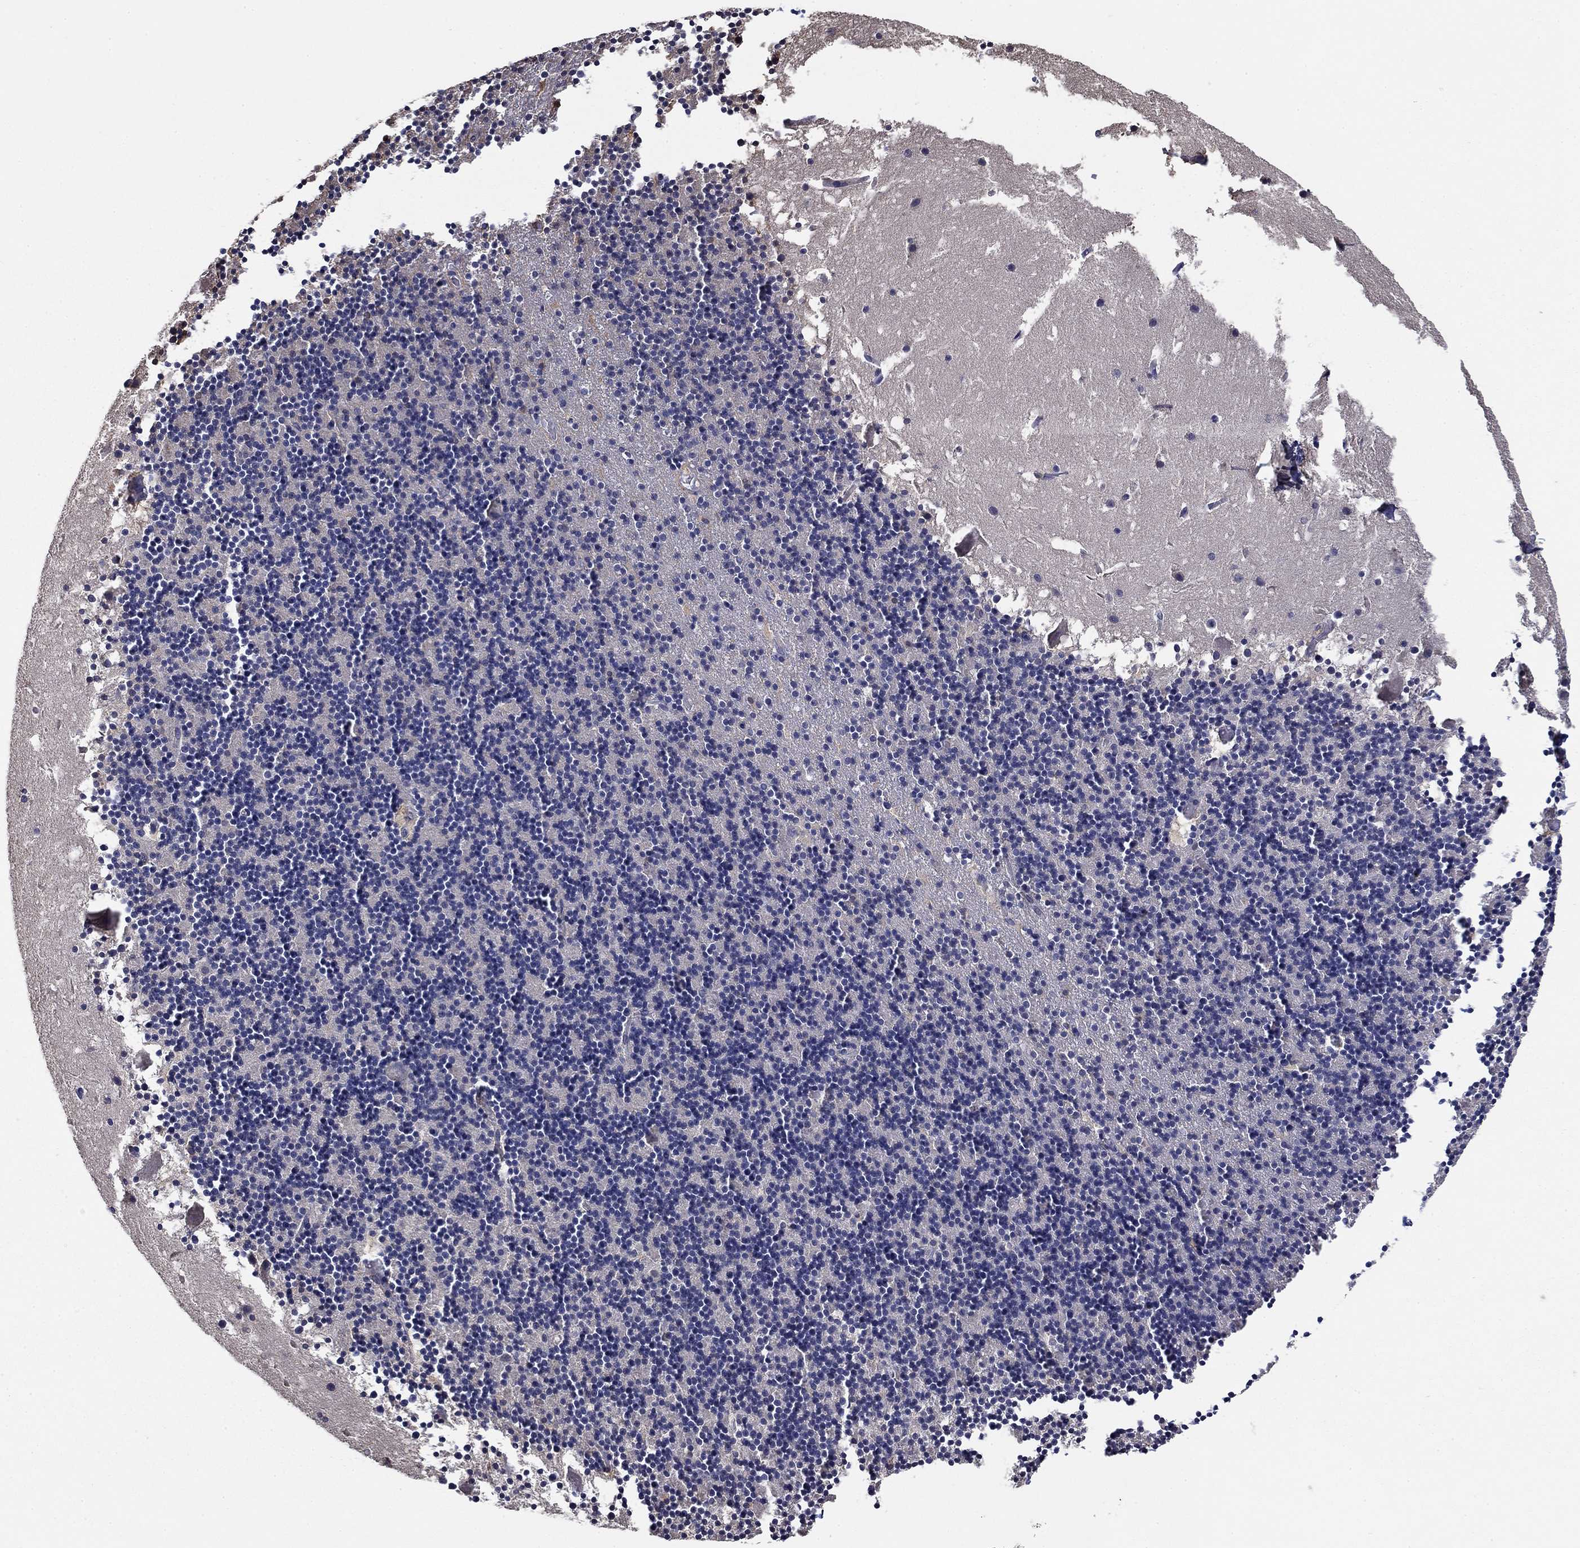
{"staining": {"intensity": "negative", "quantity": "none", "location": "none"}, "tissue": "cerebellum", "cell_type": "Cells in granular layer", "image_type": "normal", "snomed": [{"axis": "morphology", "description": "Normal tissue, NOS"}, {"axis": "topography", "description": "Cerebellum"}], "caption": "Immunohistochemistry histopathology image of normal cerebellum: cerebellum stained with DAB displays no significant protein expression in cells in granular layer.", "gene": "RNF114", "patient": {"sex": "male", "age": 37}}